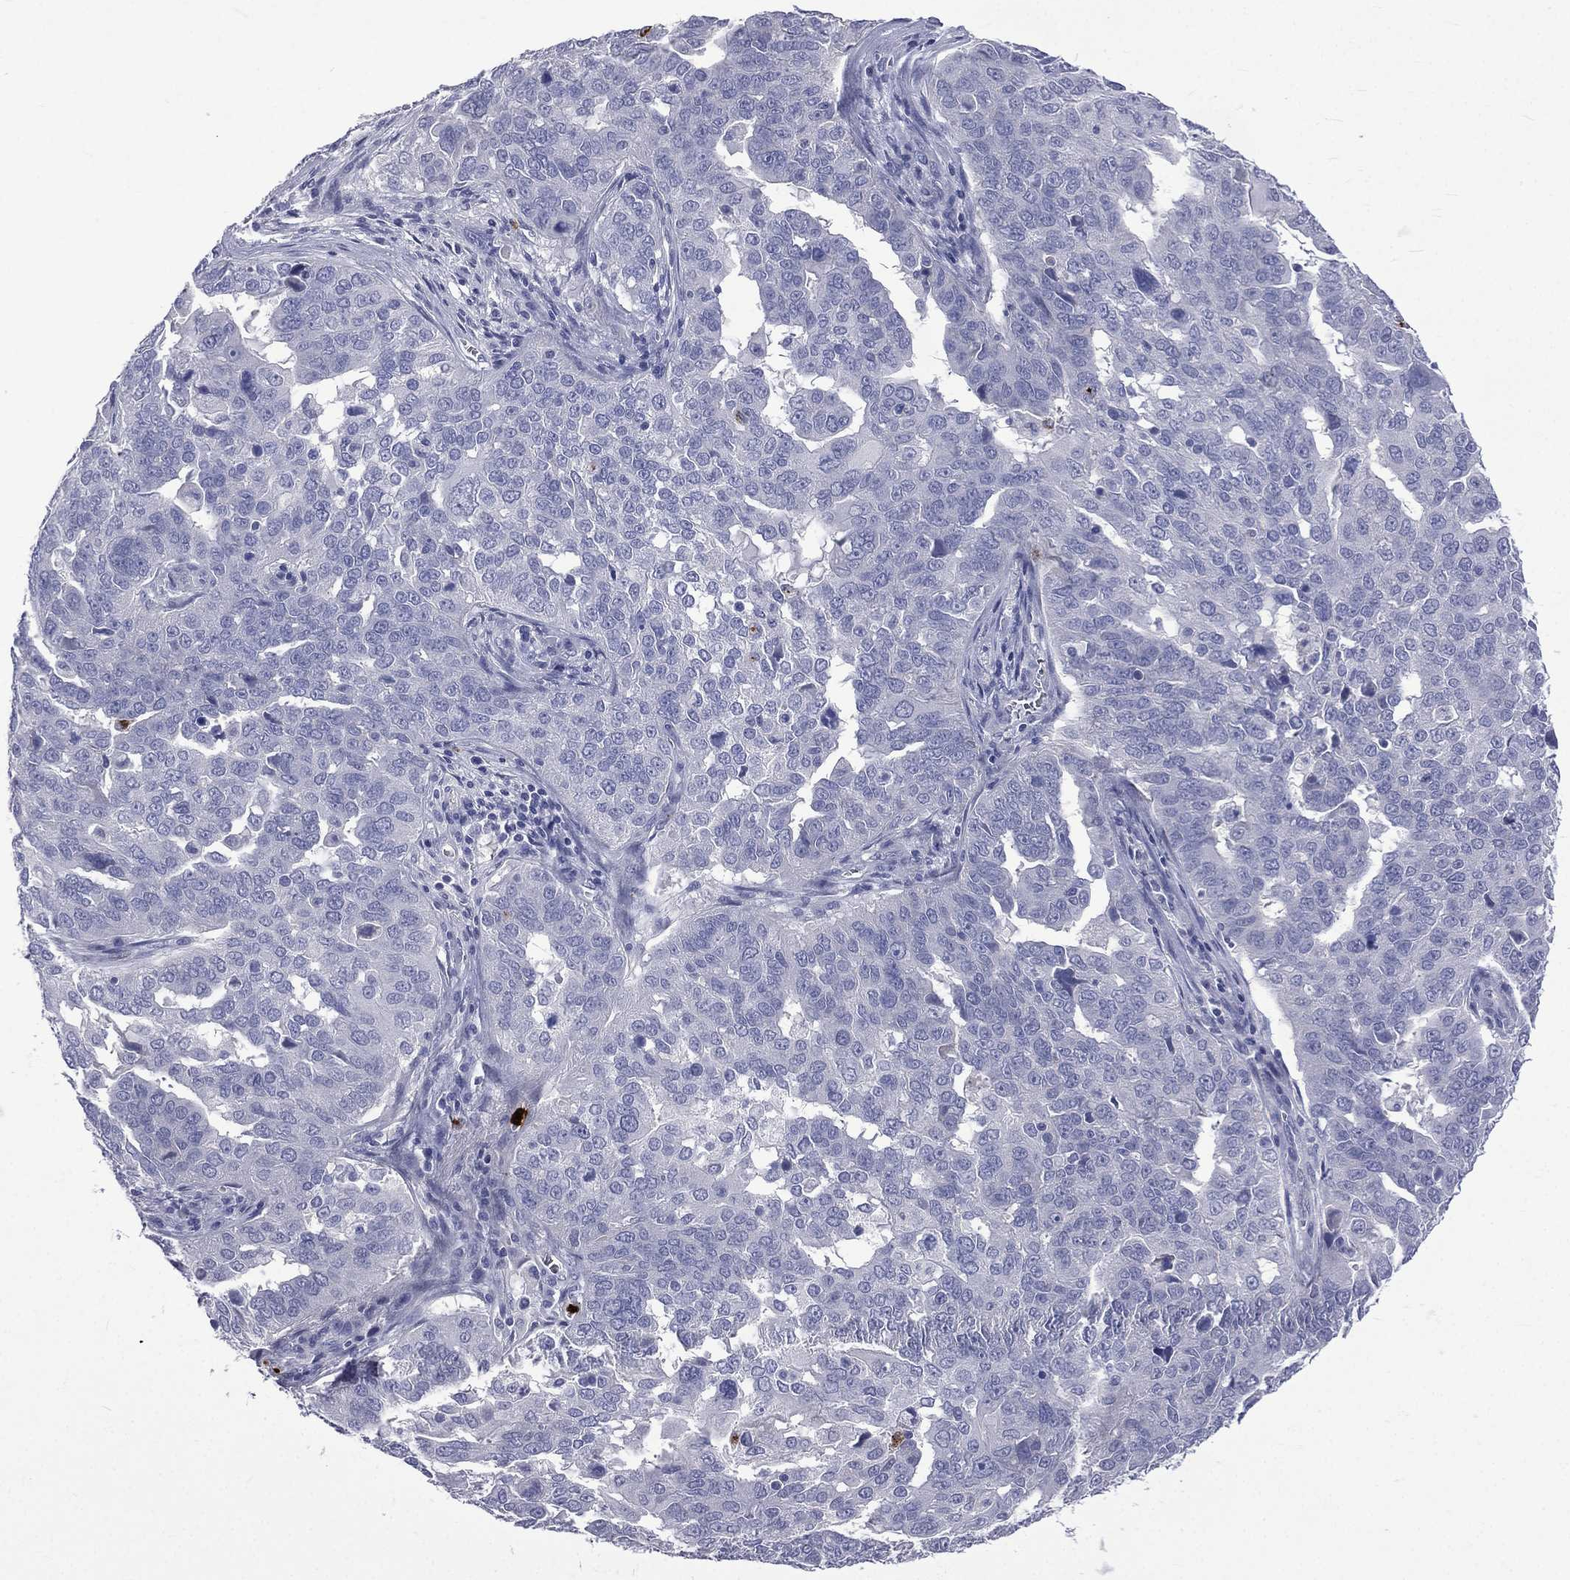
{"staining": {"intensity": "negative", "quantity": "none", "location": "none"}, "tissue": "ovarian cancer", "cell_type": "Tumor cells", "image_type": "cancer", "snomed": [{"axis": "morphology", "description": "Carcinoma, endometroid"}, {"axis": "topography", "description": "Soft tissue"}, {"axis": "topography", "description": "Ovary"}], "caption": "Ovarian cancer was stained to show a protein in brown. There is no significant staining in tumor cells.", "gene": "ELANE", "patient": {"sex": "female", "age": 52}}